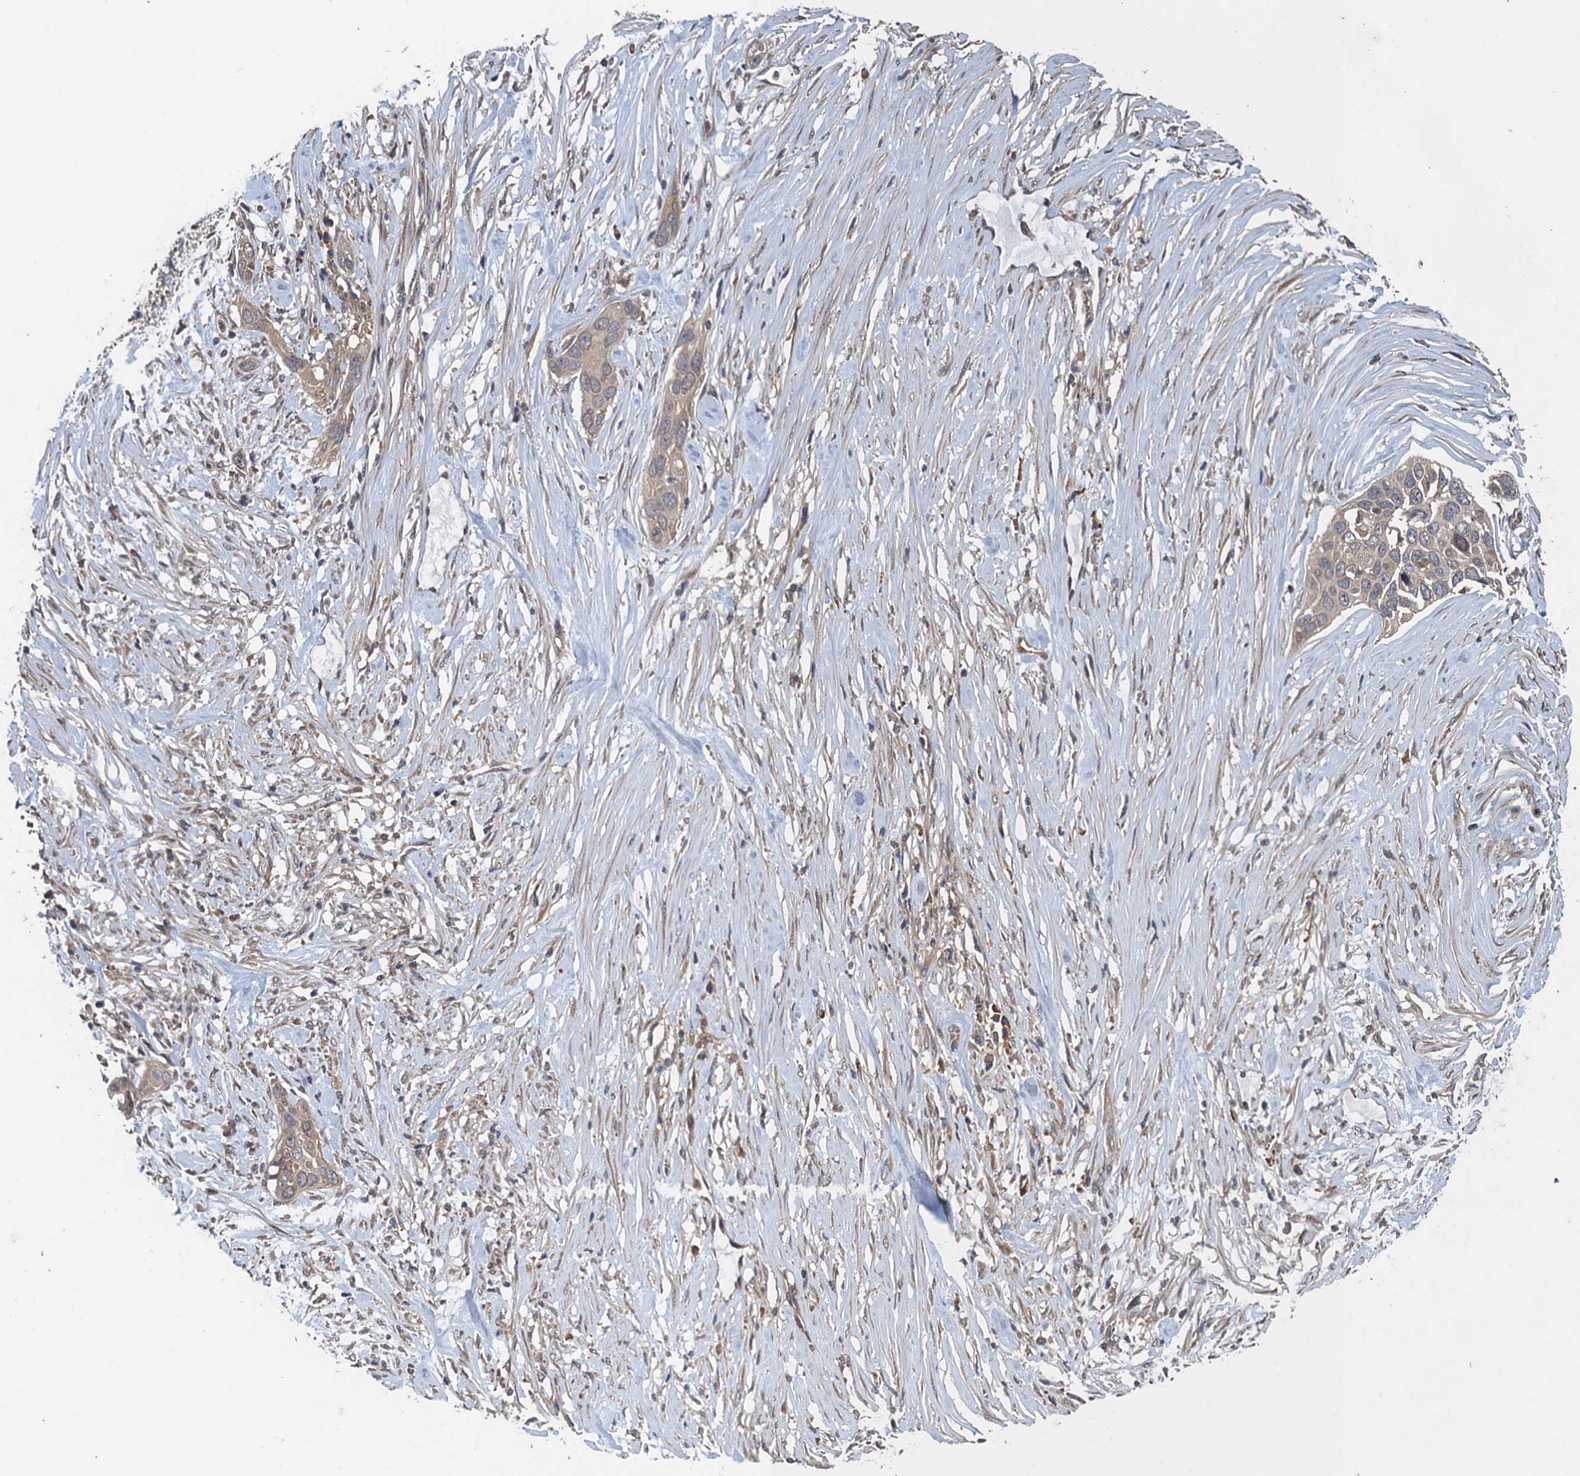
{"staining": {"intensity": "weak", "quantity": "25%-75%", "location": "cytoplasmic/membranous"}, "tissue": "pancreatic cancer", "cell_type": "Tumor cells", "image_type": "cancer", "snomed": [{"axis": "morphology", "description": "Adenocarcinoma, NOS"}, {"axis": "topography", "description": "Pancreas"}], "caption": "Immunohistochemistry histopathology image of pancreatic cancer stained for a protein (brown), which demonstrates low levels of weak cytoplasmic/membranous expression in about 25%-75% of tumor cells.", "gene": "CNTN5", "patient": {"sex": "female", "age": 60}}